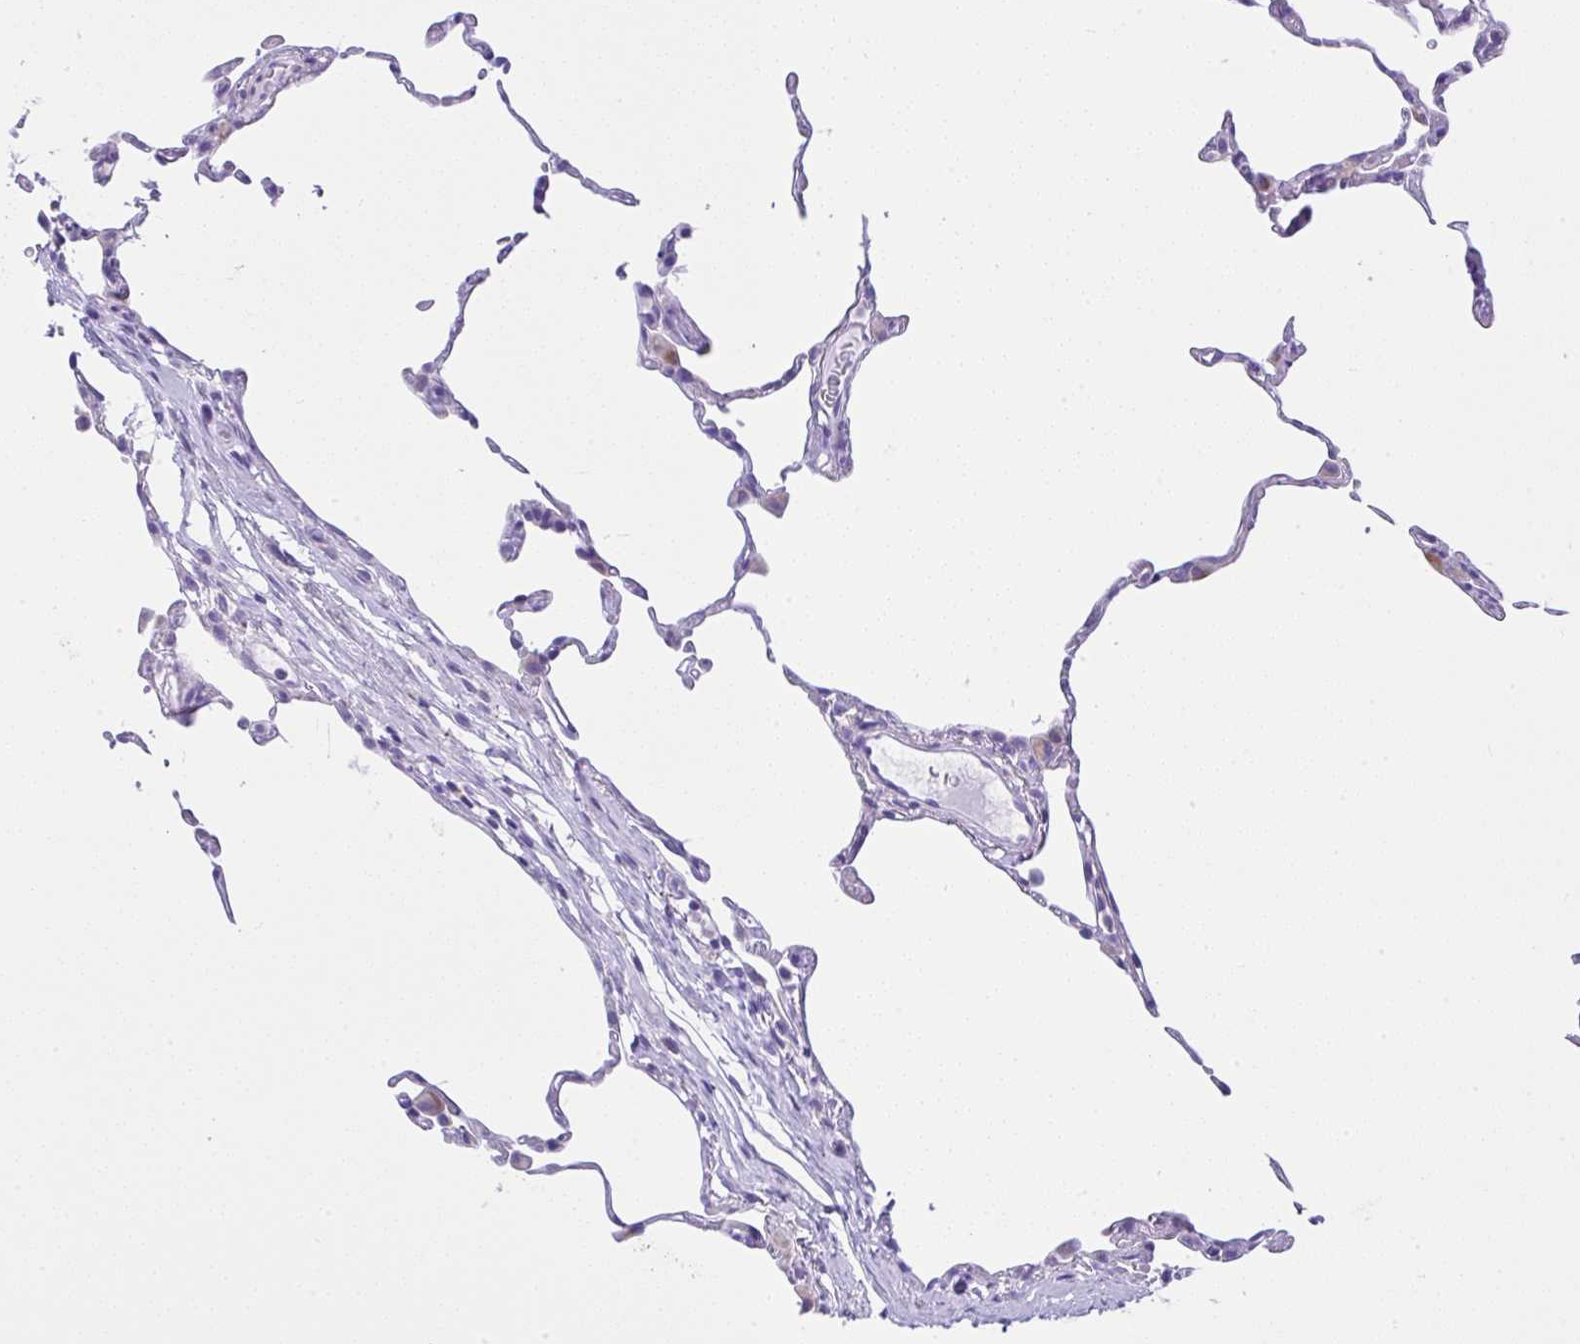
{"staining": {"intensity": "negative", "quantity": "none", "location": "none"}, "tissue": "lung", "cell_type": "Alveolar cells", "image_type": "normal", "snomed": [{"axis": "morphology", "description": "Normal tissue, NOS"}, {"axis": "topography", "description": "Lung"}], "caption": "This is an immunohistochemistry (IHC) micrograph of normal lung. There is no expression in alveolar cells.", "gene": "SLC13A1", "patient": {"sex": "female", "age": 57}}